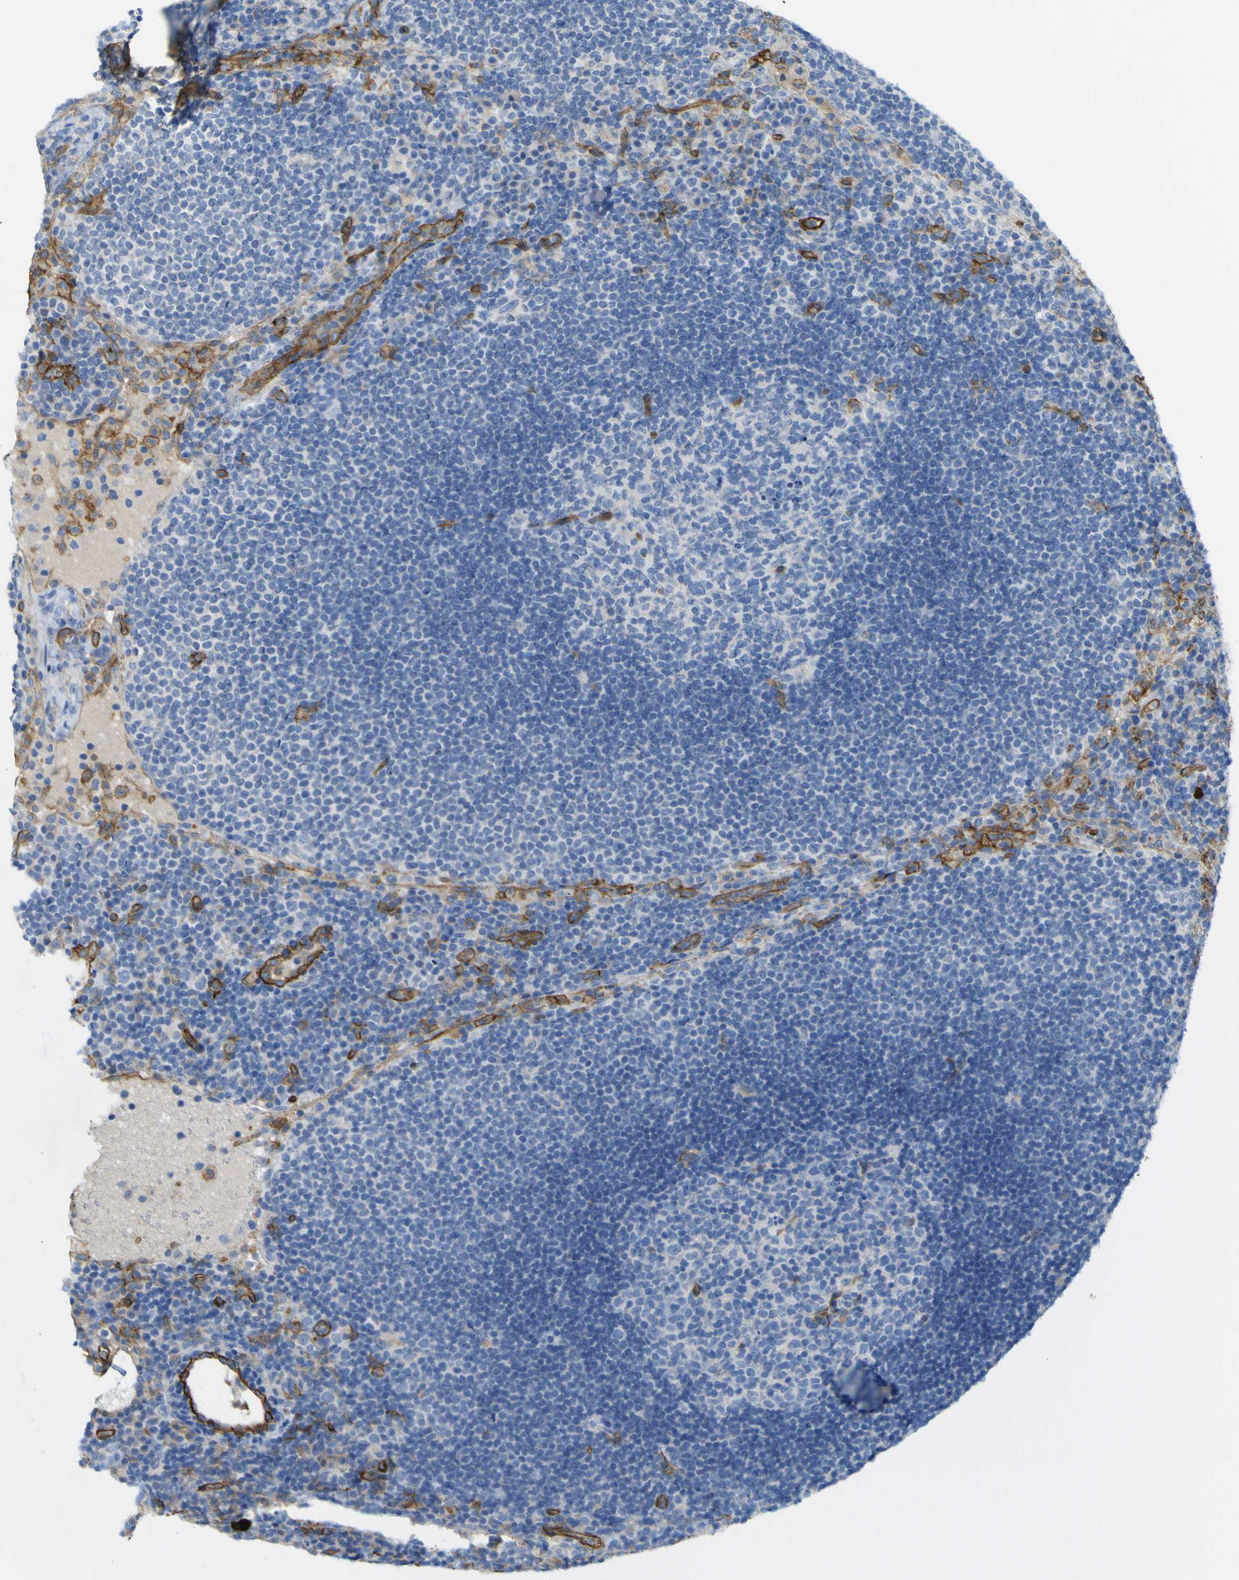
{"staining": {"intensity": "negative", "quantity": "none", "location": "none"}, "tissue": "lymph node", "cell_type": "Germinal center cells", "image_type": "normal", "snomed": [{"axis": "morphology", "description": "Normal tissue, NOS"}, {"axis": "topography", "description": "Lymph node"}], "caption": "Micrograph shows no significant protein positivity in germinal center cells of unremarkable lymph node.", "gene": "CD93", "patient": {"sex": "female", "age": 53}}